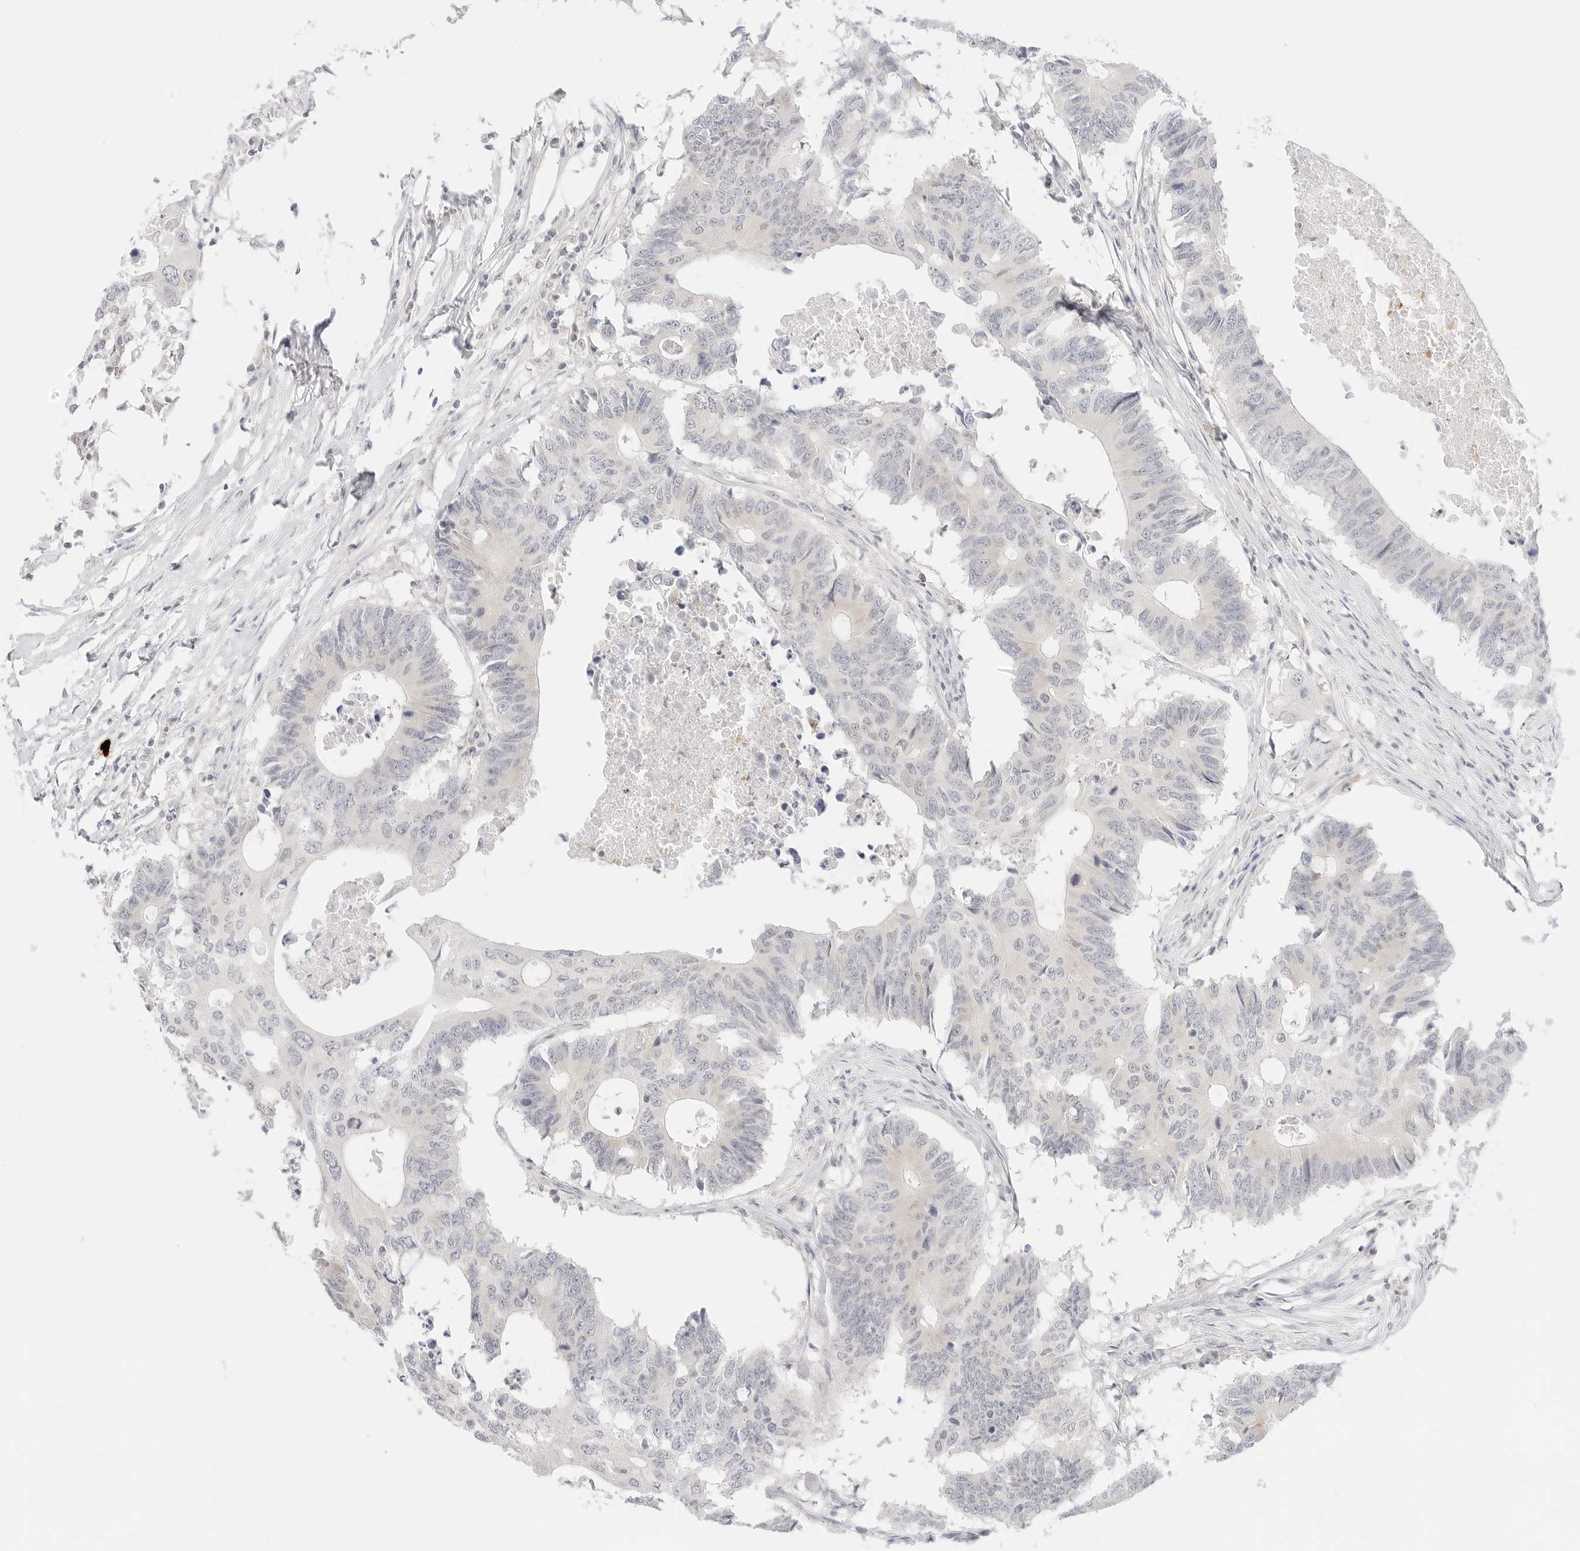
{"staining": {"intensity": "negative", "quantity": "none", "location": "none"}, "tissue": "colorectal cancer", "cell_type": "Tumor cells", "image_type": "cancer", "snomed": [{"axis": "morphology", "description": "Adenocarcinoma, NOS"}, {"axis": "topography", "description": "Colon"}], "caption": "Tumor cells show no significant protein staining in adenocarcinoma (colorectal).", "gene": "GNAS", "patient": {"sex": "male", "age": 71}}